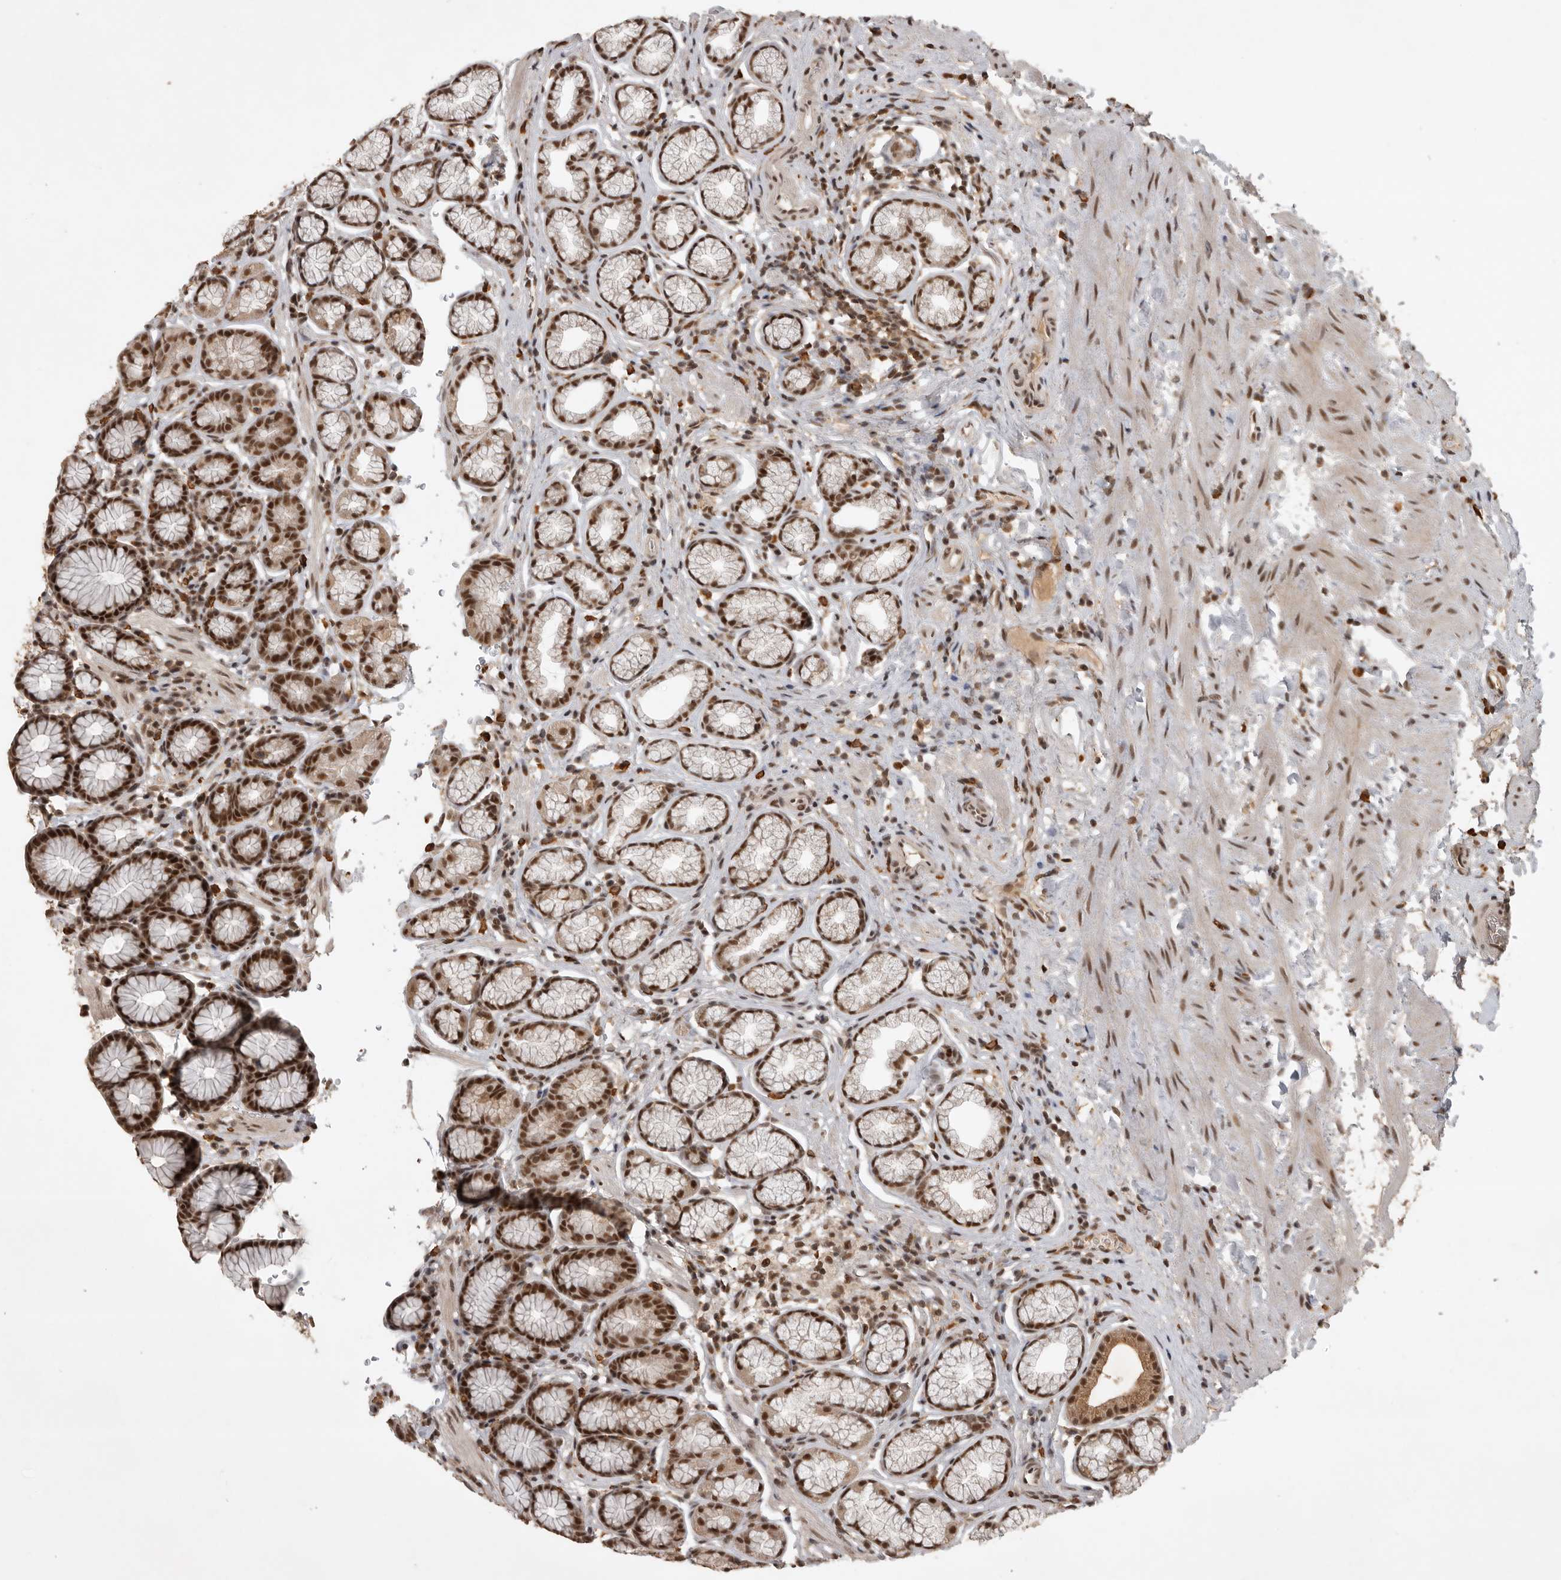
{"staining": {"intensity": "strong", "quantity": ">75%", "location": "nuclear"}, "tissue": "stomach", "cell_type": "Glandular cells", "image_type": "normal", "snomed": [{"axis": "morphology", "description": "Normal tissue, NOS"}, {"axis": "topography", "description": "Stomach"}], "caption": "Glandular cells exhibit strong nuclear staining in approximately >75% of cells in normal stomach. The protein of interest is stained brown, and the nuclei are stained in blue (DAB (3,3'-diaminobenzidine) IHC with brightfield microscopy, high magnification).", "gene": "CBLL1", "patient": {"sex": "male", "age": 42}}